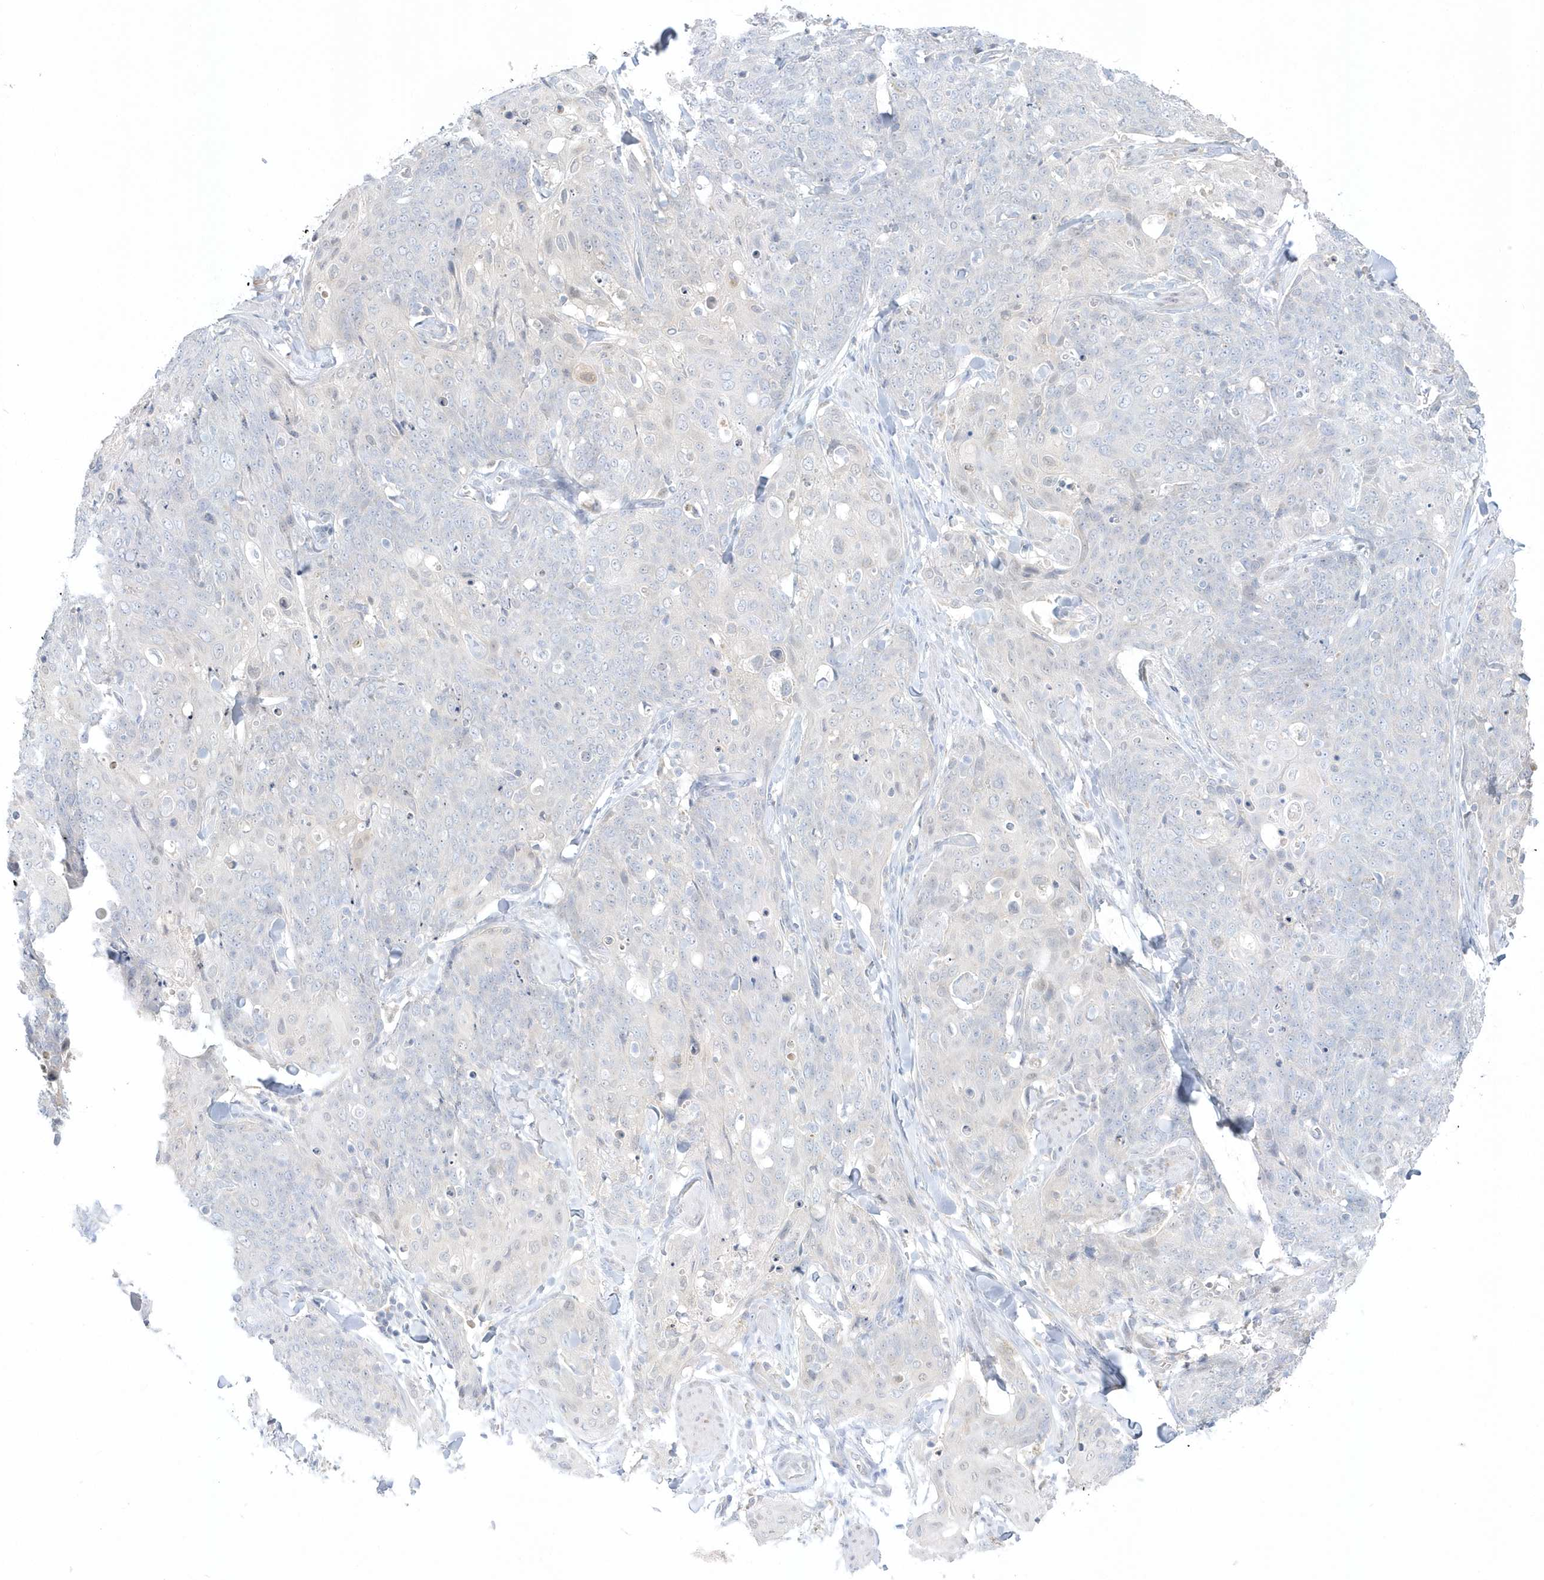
{"staining": {"intensity": "negative", "quantity": "none", "location": "none"}, "tissue": "skin cancer", "cell_type": "Tumor cells", "image_type": "cancer", "snomed": [{"axis": "morphology", "description": "Squamous cell carcinoma, NOS"}, {"axis": "topography", "description": "Skin"}, {"axis": "topography", "description": "Vulva"}], "caption": "Immunohistochemical staining of skin cancer exhibits no significant staining in tumor cells. Nuclei are stained in blue.", "gene": "PCBD1", "patient": {"sex": "female", "age": 85}}